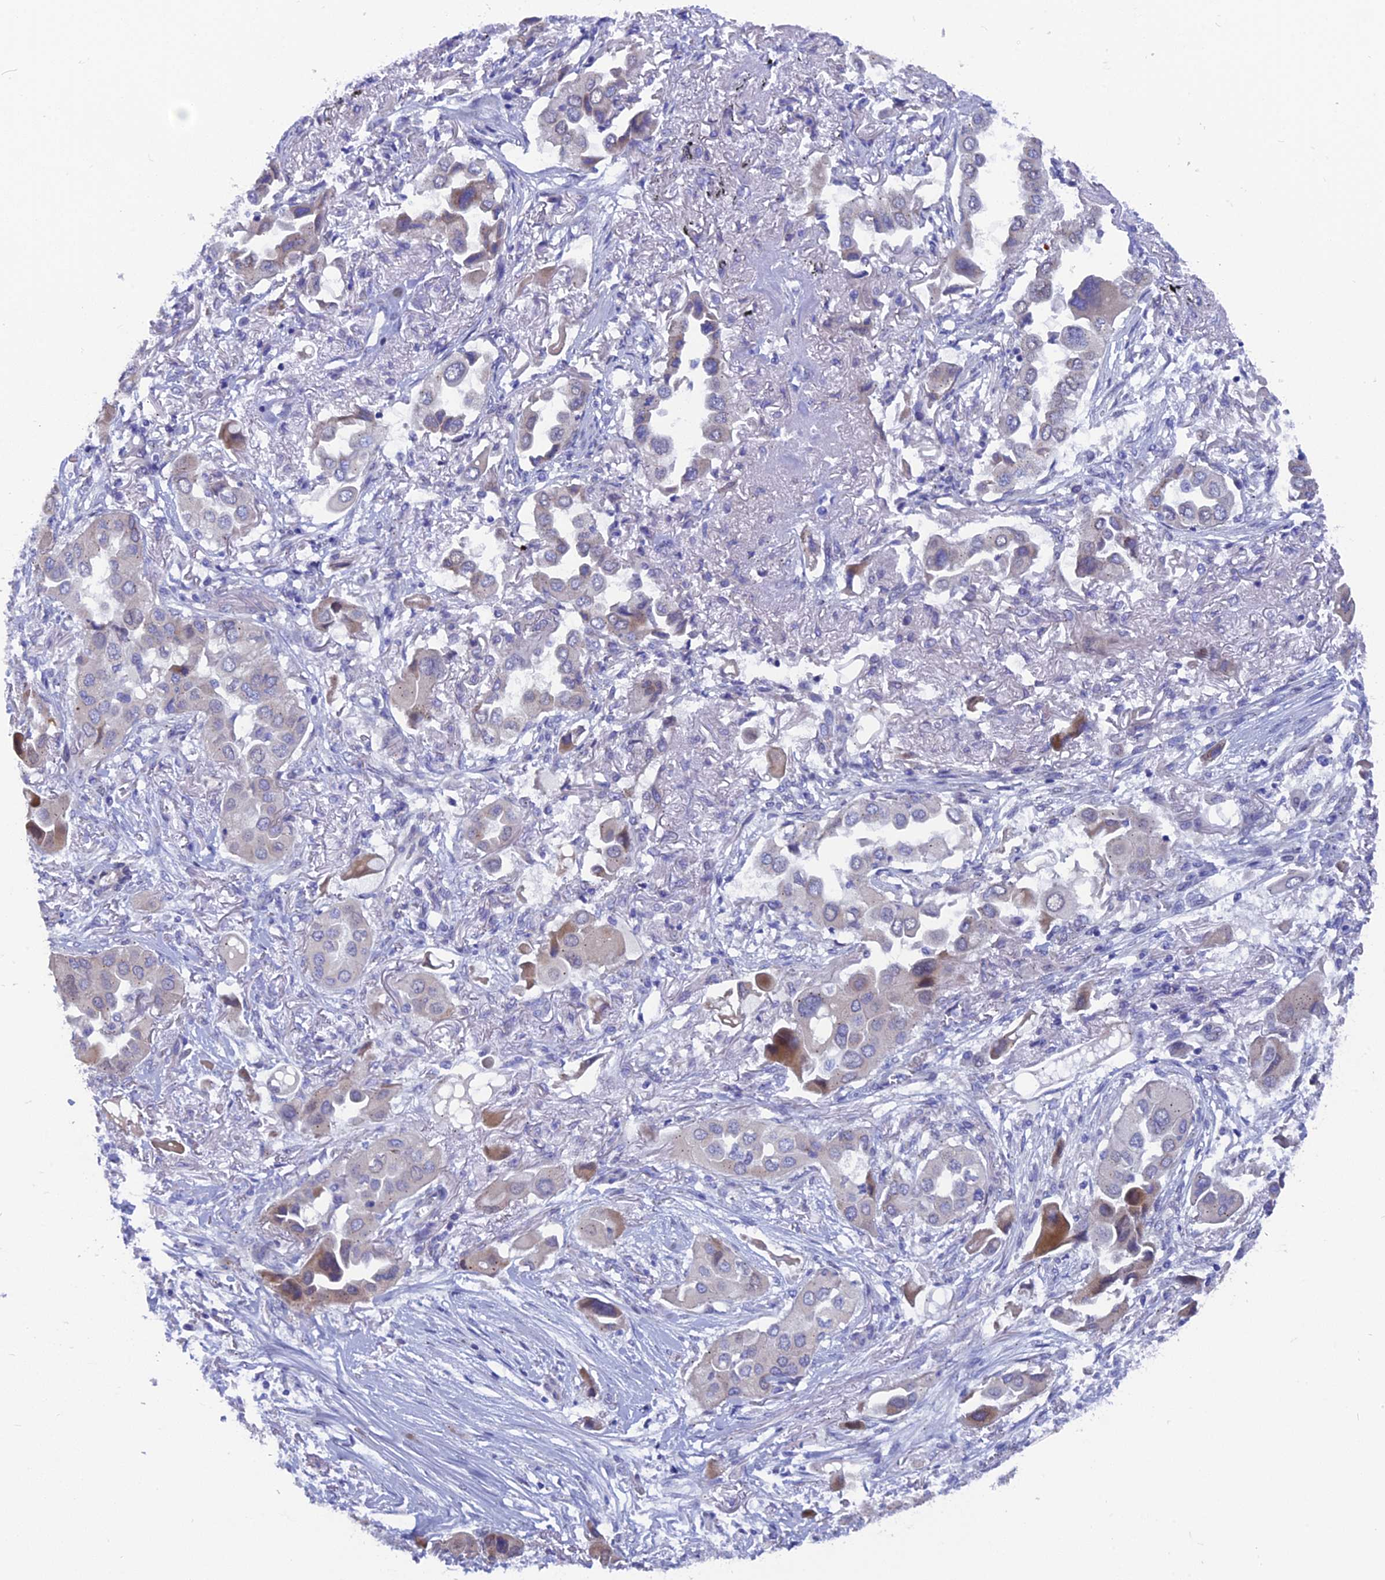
{"staining": {"intensity": "negative", "quantity": "none", "location": "none"}, "tissue": "lung cancer", "cell_type": "Tumor cells", "image_type": "cancer", "snomed": [{"axis": "morphology", "description": "Adenocarcinoma, NOS"}, {"axis": "topography", "description": "Lung"}], "caption": "An immunohistochemistry micrograph of lung cancer (adenocarcinoma) is shown. There is no staining in tumor cells of lung cancer (adenocarcinoma). The staining was performed using DAB to visualize the protein expression in brown, while the nuclei were stained in blue with hematoxylin (Magnification: 20x).", "gene": "AK4", "patient": {"sex": "female", "age": 76}}